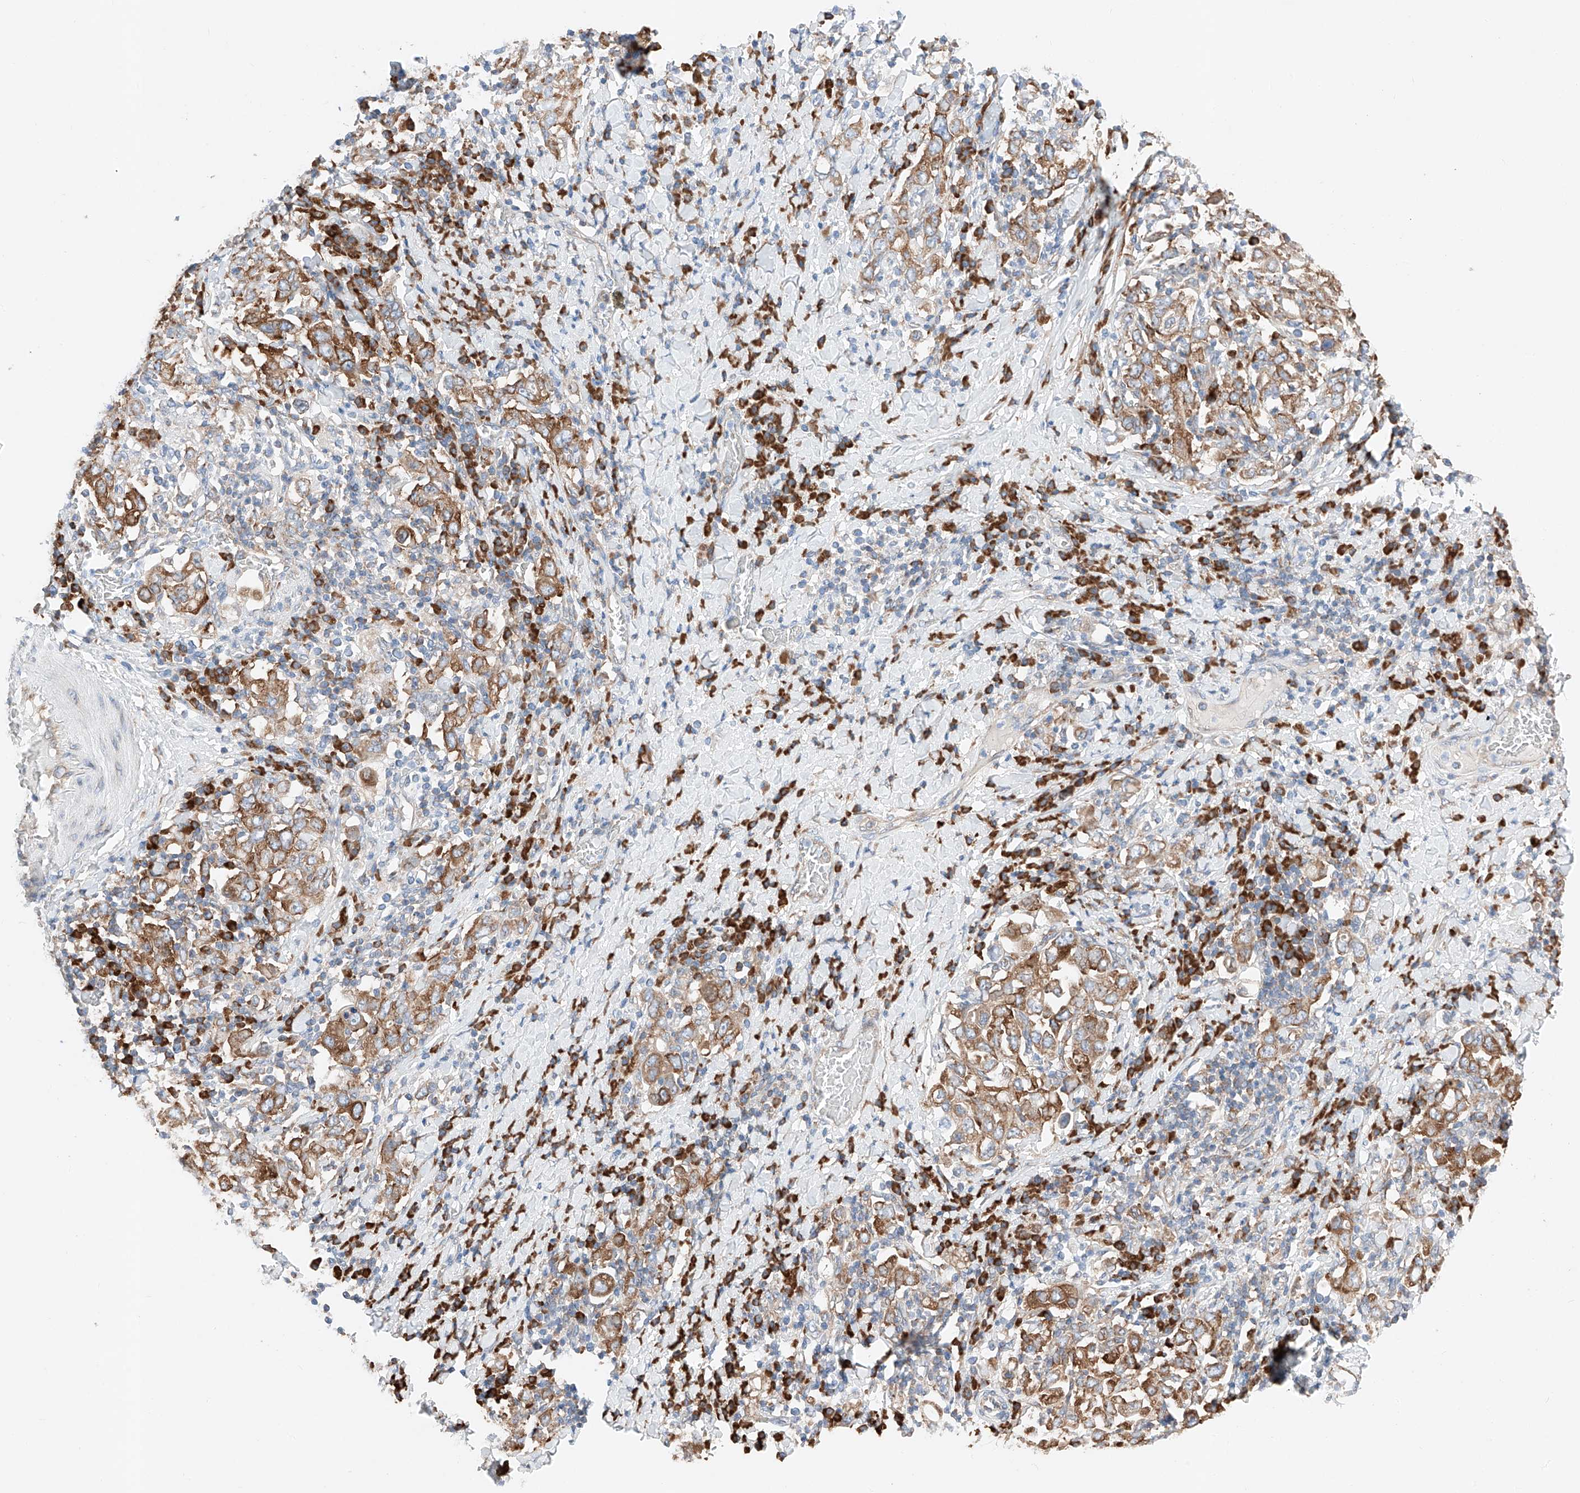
{"staining": {"intensity": "moderate", "quantity": ">75%", "location": "cytoplasmic/membranous"}, "tissue": "stomach cancer", "cell_type": "Tumor cells", "image_type": "cancer", "snomed": [{"axis": "morphology", "description": "Adenocarcinoma, NOS"}, {"axis": "topography", "description": "Stomach, upper"}], "caption": "Moderate cytoplasmic/membranous expression for a protein is identified in about >75% of tumor cells of stomach cancer using IHC.", "gene": "CRELD1", "patient": {"sex": "male", "age": 62}}